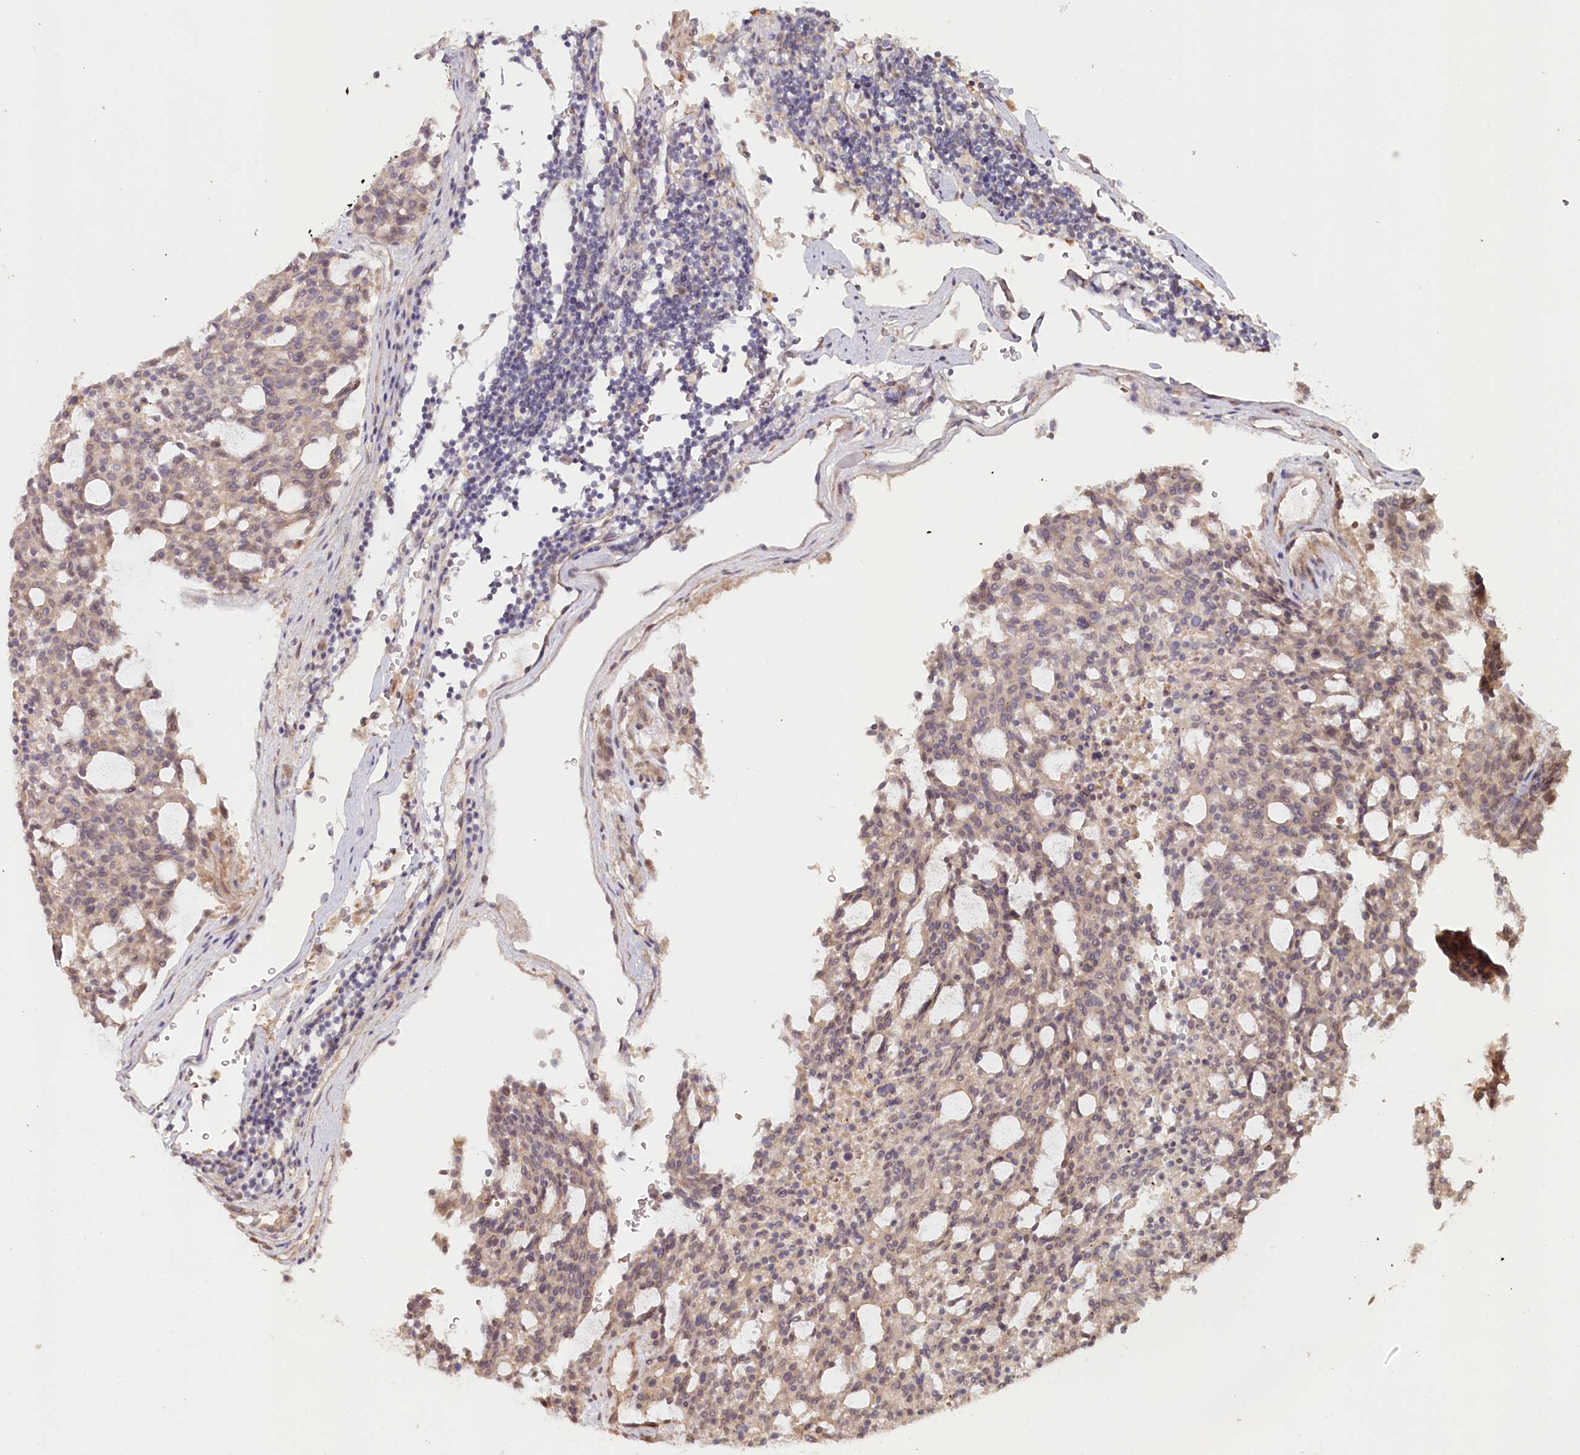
{"staining": {"intensity": "weak", "quantity": "25%-75%", "location": "cytoplasmic/membranous"}, "tissue": "carcinoid", "cell_type": "Tumor cells", "image_type": "cancer", "snomed": [{"axis": "morphology", "description": "Carcinoid, malignant, NOS"}, {"axis": "topography", "description": "Pancreas"}], "caption": "Immunohistochemical staining of malignant carcinoid demonstrates weak cytoplasmic/membranous protein expression in about 25%-75% of tumor cells. The staining was performed using DAB to visualize the protein expression in brown, while the nuclei were stained in blue with hematoxylin (Magnification: 20x).", "gene": "TCHP", "patient": {"sex": "female", "age": 54}}